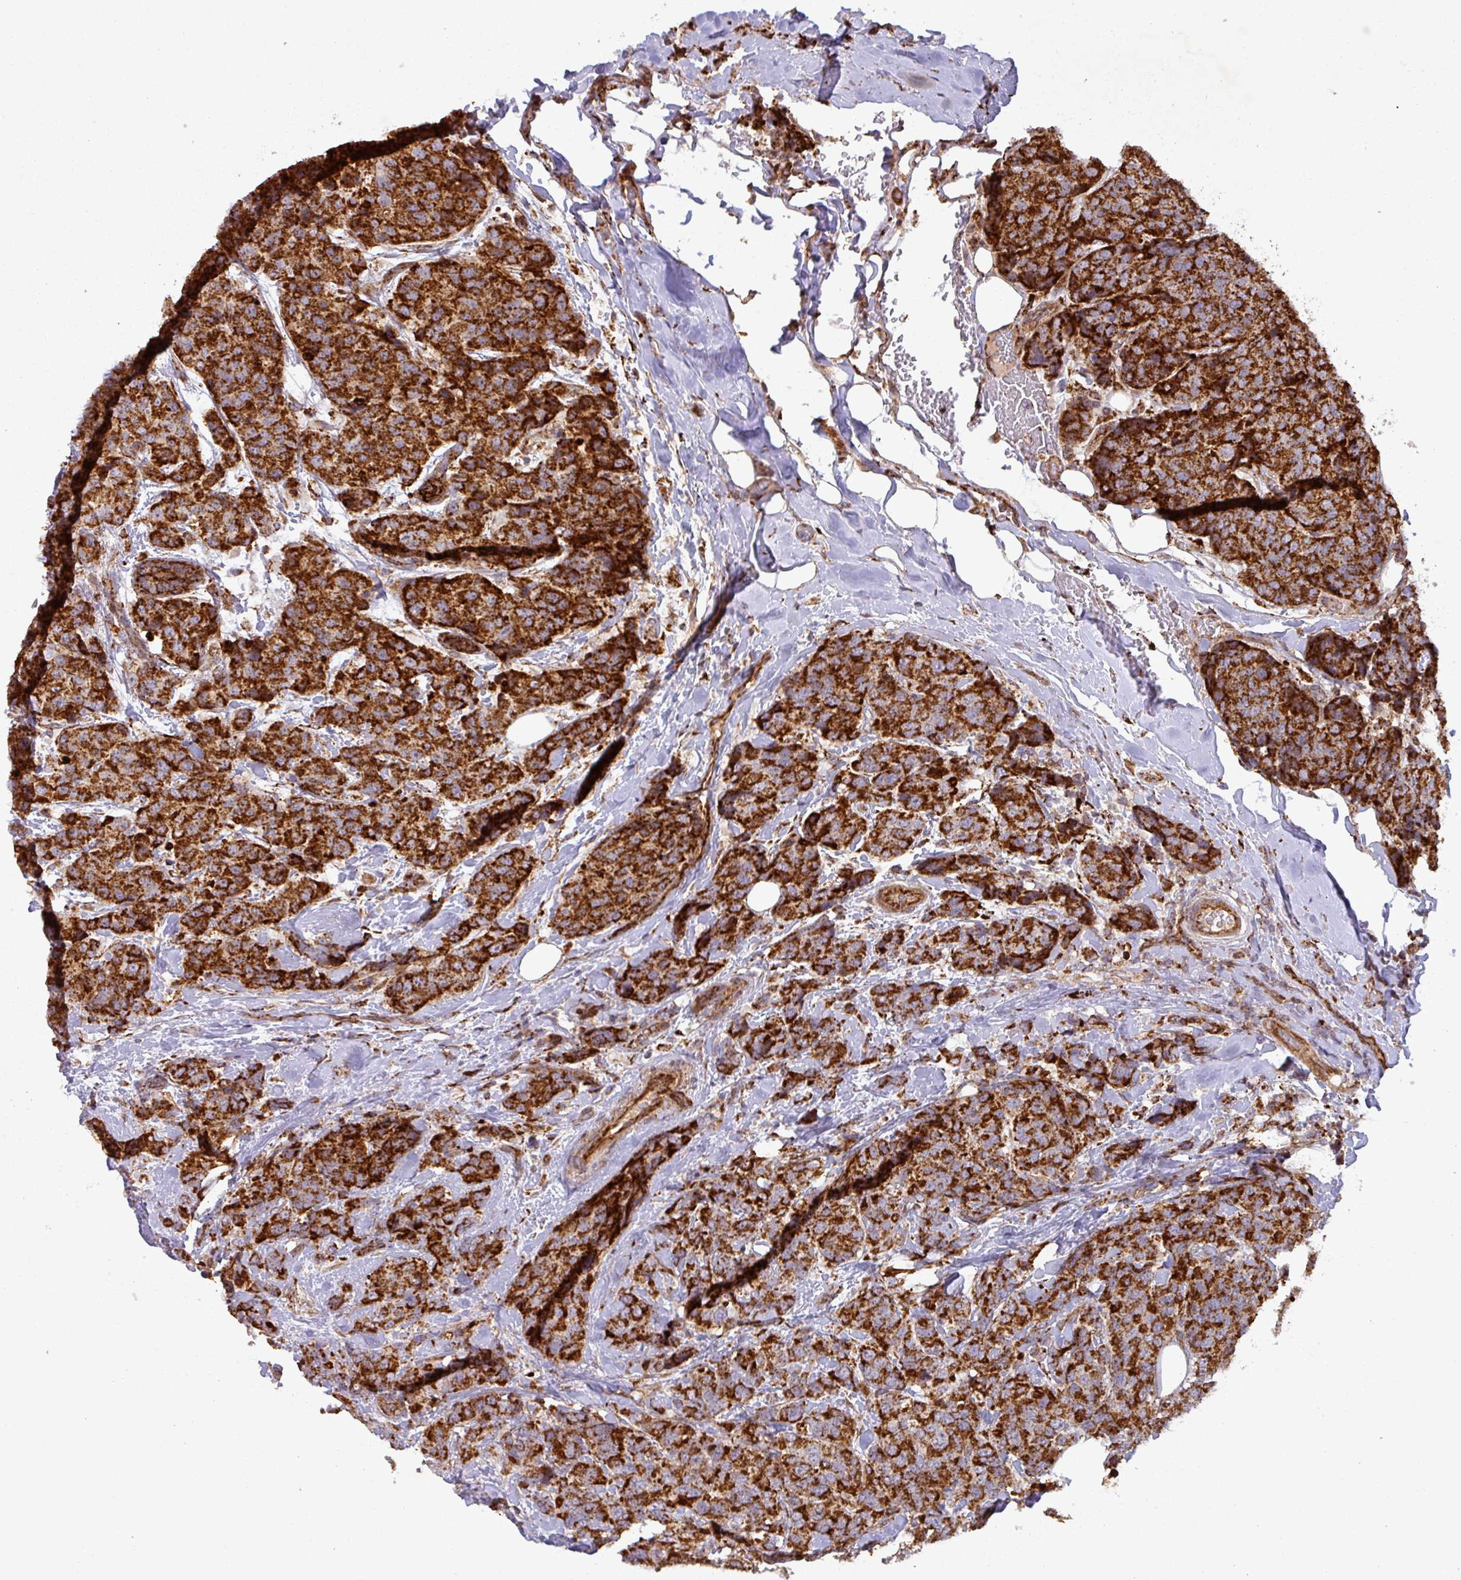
{"staining": {"intensity": "strong", "quantity": ">75%", "location": "cytoplasmic/membranous"}, "tissue": "breast cancer", "cell_type": "Tumor cells", "image_type": "cancer", "snomed": [{"axis": "morphology", "description": "Lobular carcinoma"}, {"axis": "topography", "description": "Breast"}], "caption": "A brown stain labels strong cytoplasmic/membranous staining of a protein in lobular carcinoma (breast) tumor cells. (Stains: DAB in brown, nuclei in blue, Microscopy: brightfield microscopy at high magnification).", "gene": "GPD2", "patient": {"sex": "female", "age": 59}}